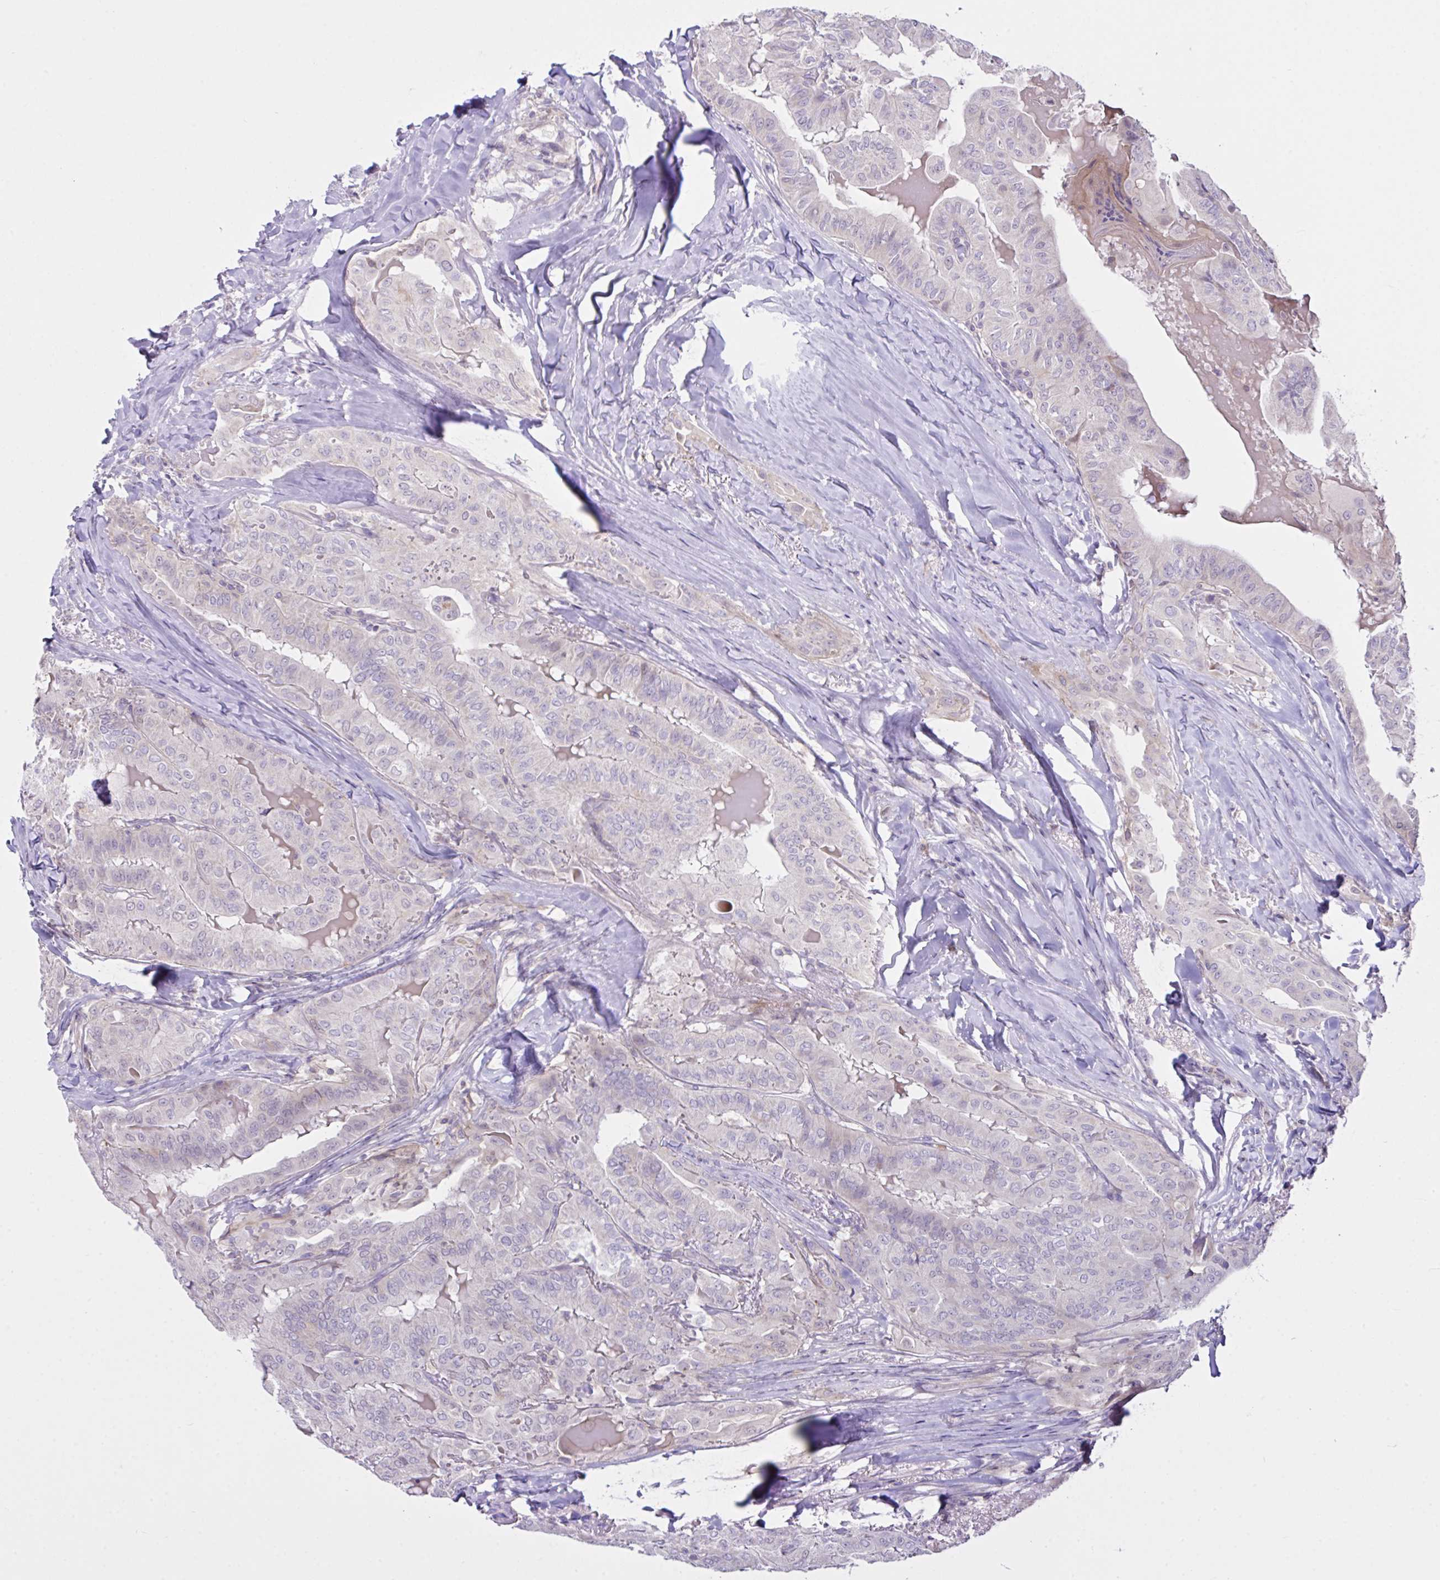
{"staining": {"intensity": "negative", "quantity": "none", "location": "none"}, "tissue": "thyroid cancer", "cell_type": "Tumor cells", "image_type": "cancer", "snomed": [{"axis": "morphology", "description": "Papillary adenocarcinoma, NOS"}, {"axis": "topography", "description": "Thyroid gland"}], "caption": "Human thyroid cancer (papillary adenocarcinoma) stained for a protein using immunohistochemistry (IHC) demonstrates no expression in tumor cells.", "gene": "D2HGDH", "patient": {"sex": "female", "age": 68}}